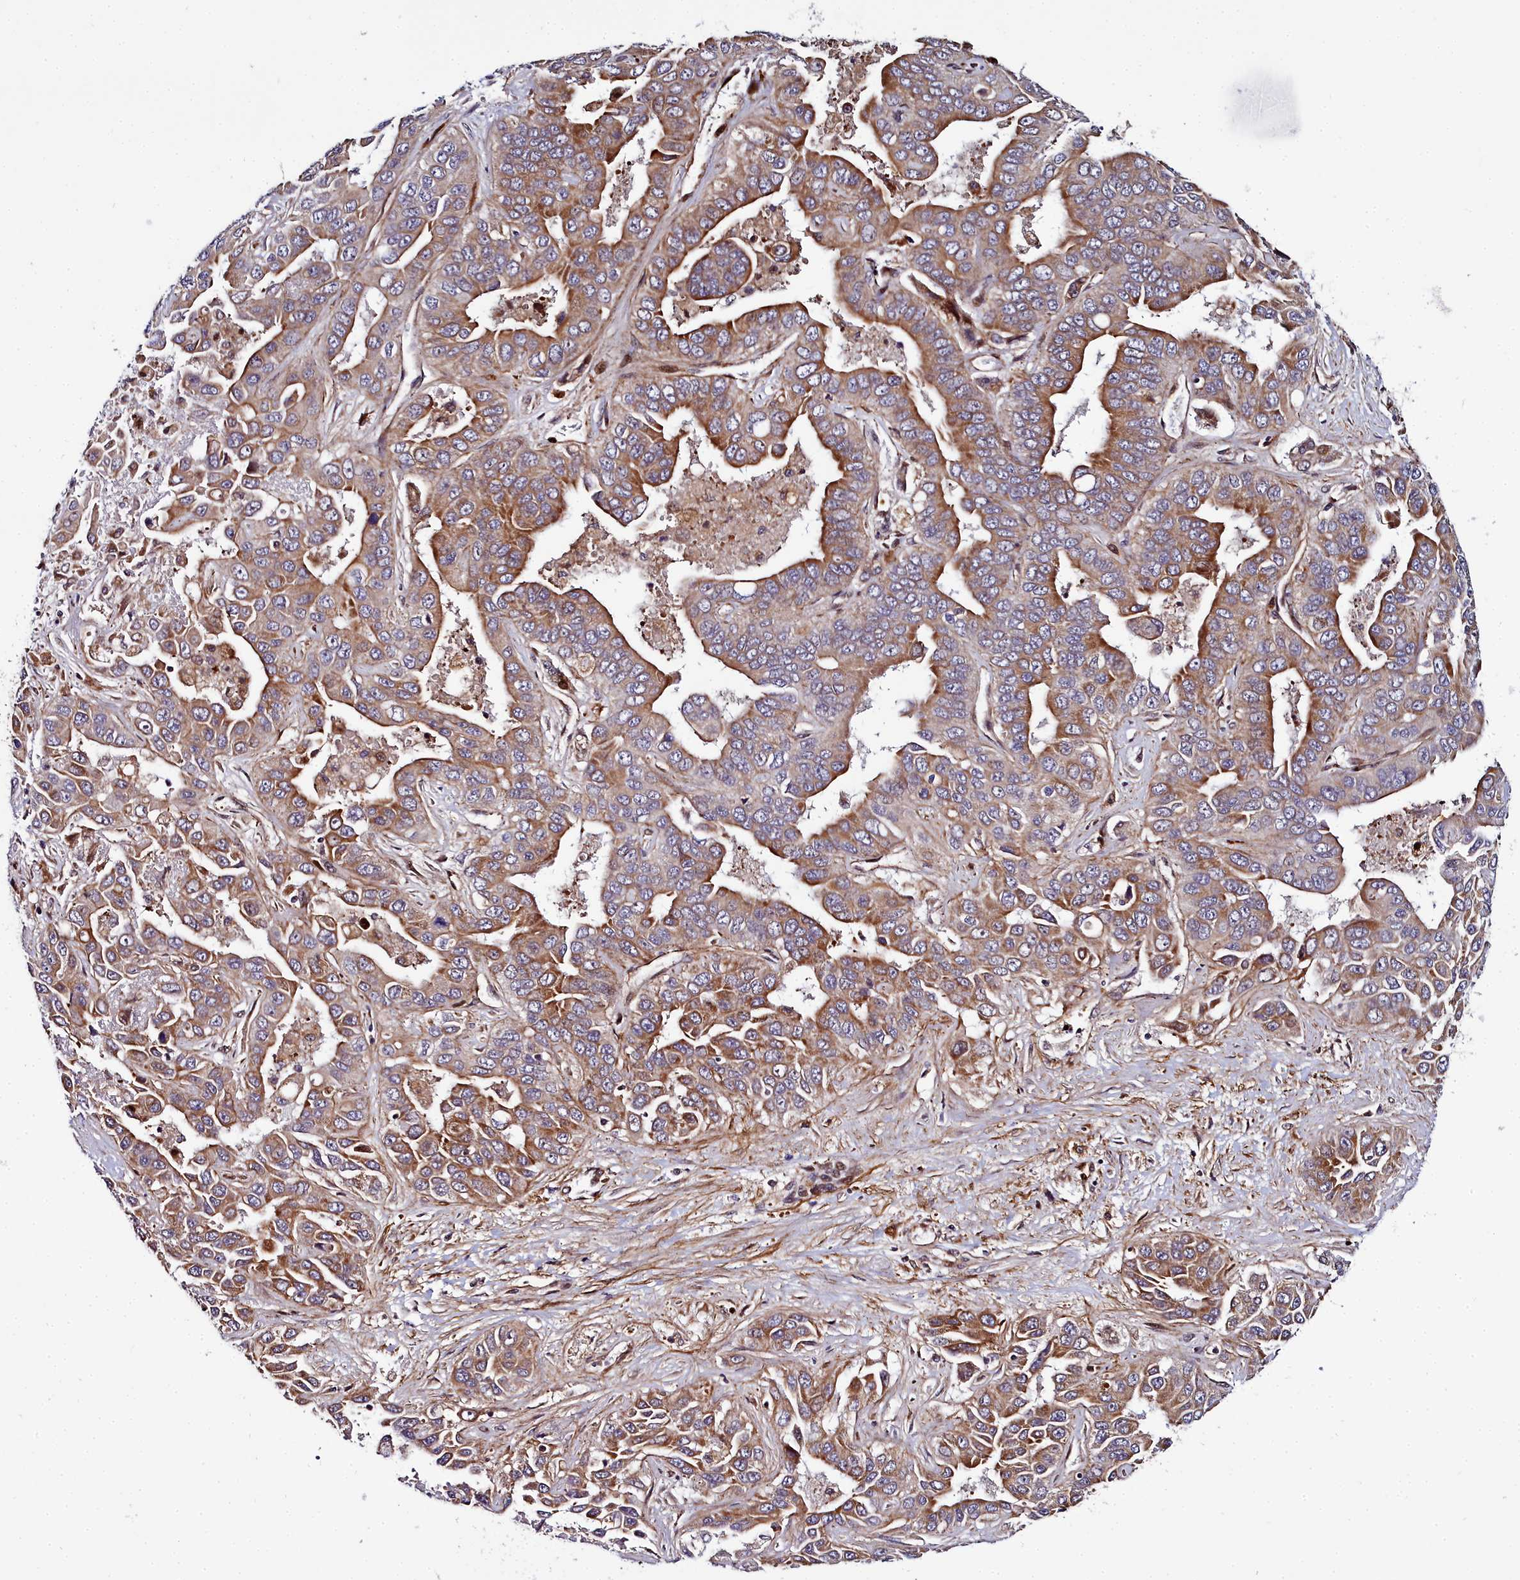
{"staining": {"intensity": "moderate", "quantity": ">75%", "location": "cytoplasmic/membranous"}, "tissue": "liver cancer", "cell_type": "Tumor cells", "image_type": "cancer", "snomed": [{"axis": "morphology", "description": "Cholangiocarcinoma"}, {"axis": "topography", "description": "Liver"}], "caption": "The image displays a brown stain indicating the presence of a protein in the cytoplasmic/membranous of tumor cells in cholangiocarcinoma (liver).", "gene": "MRPS11", "patient": {"sex": "female", "age": 52}}